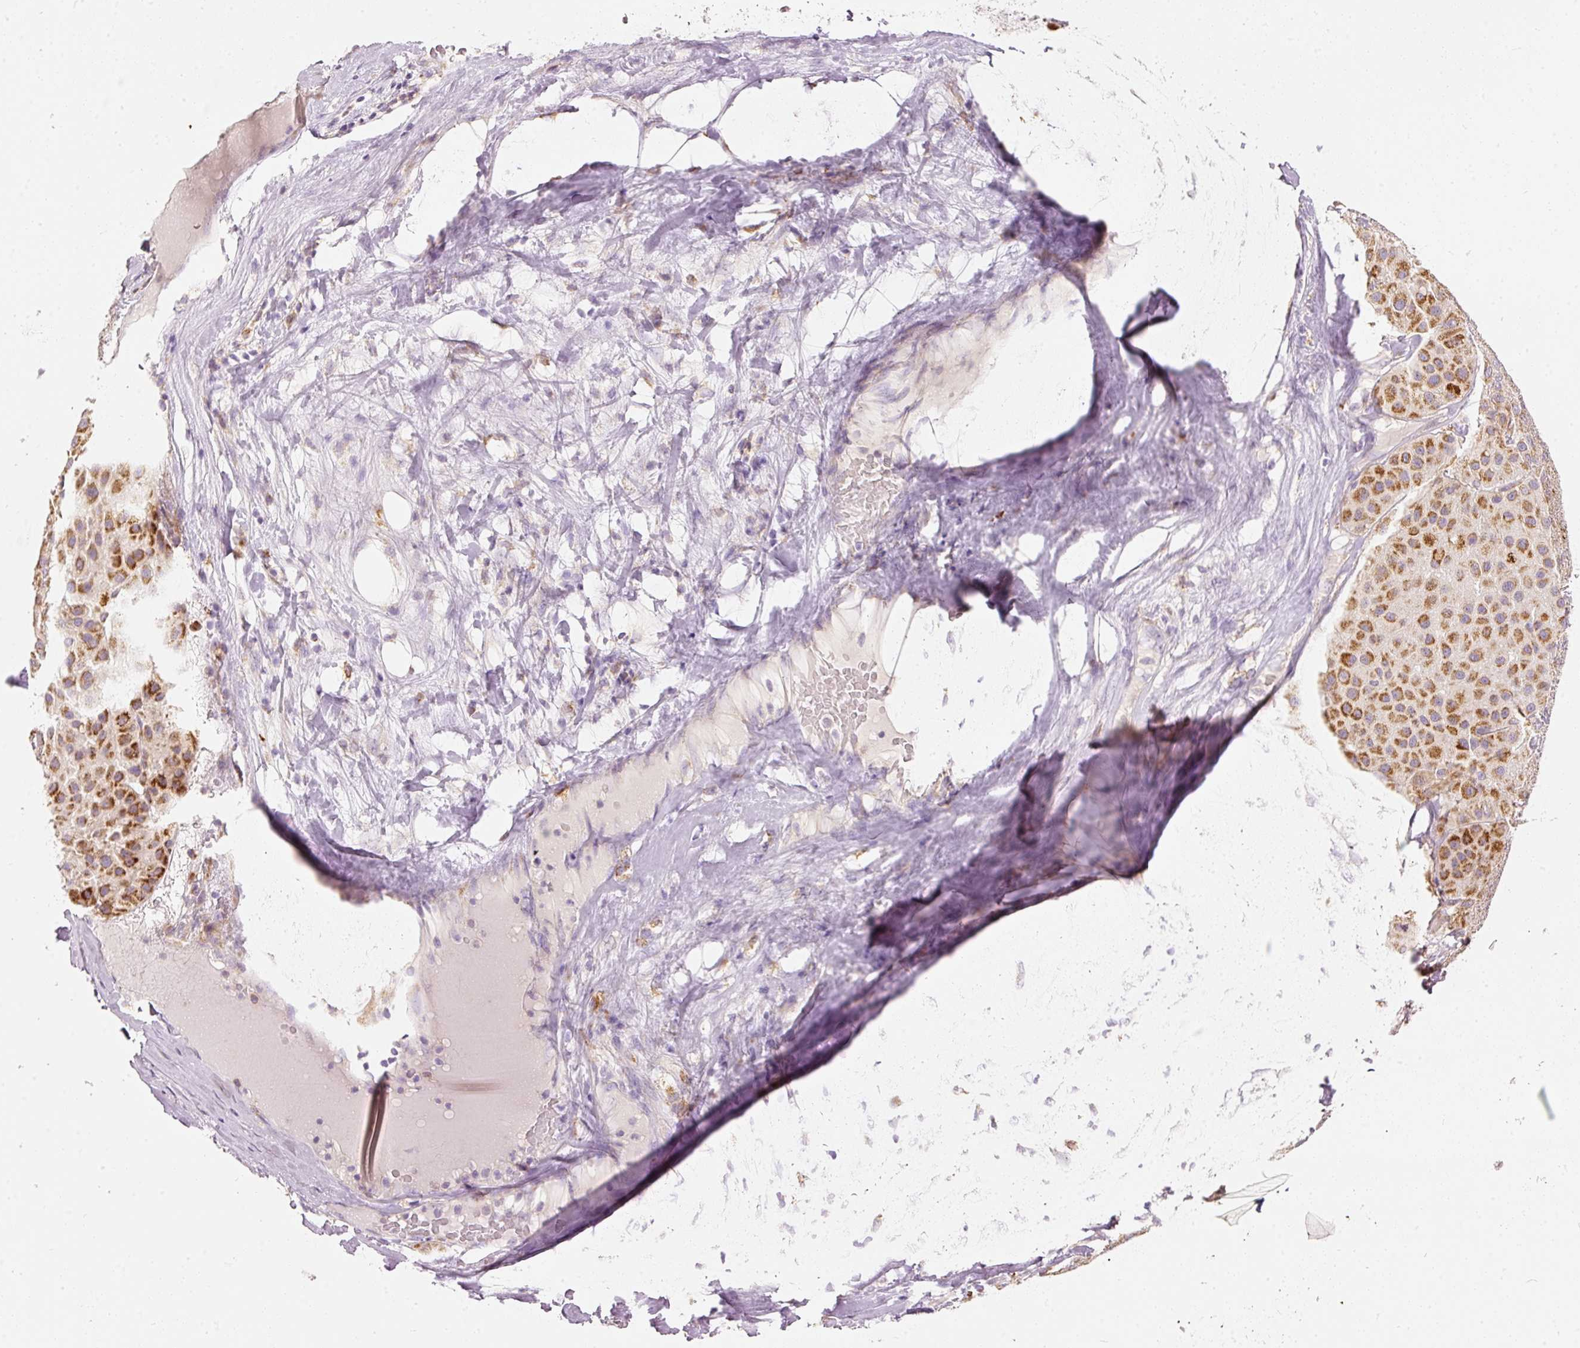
{"staining": {"intensity": "strong", "quantity": ">75%", "location": "cytoplasmic/membranous"}, "tissue": "melanoma", "cell_type": "Tumor cells", "image_type": "cancer", "snomed": [{"axis": "morphology", "description": "Malignant melanoma, Metastatic site"}, {"axis": "topography", "description": "Smooth muscle"}], "caption": "Melanoma stained for a protein (brown) exhibits strong cytoplasmic/membranous positive staining in approximately >75% of tumor cells.", "gene": "MTHFD2", "patient": {"sex": "male", "age": 41}}